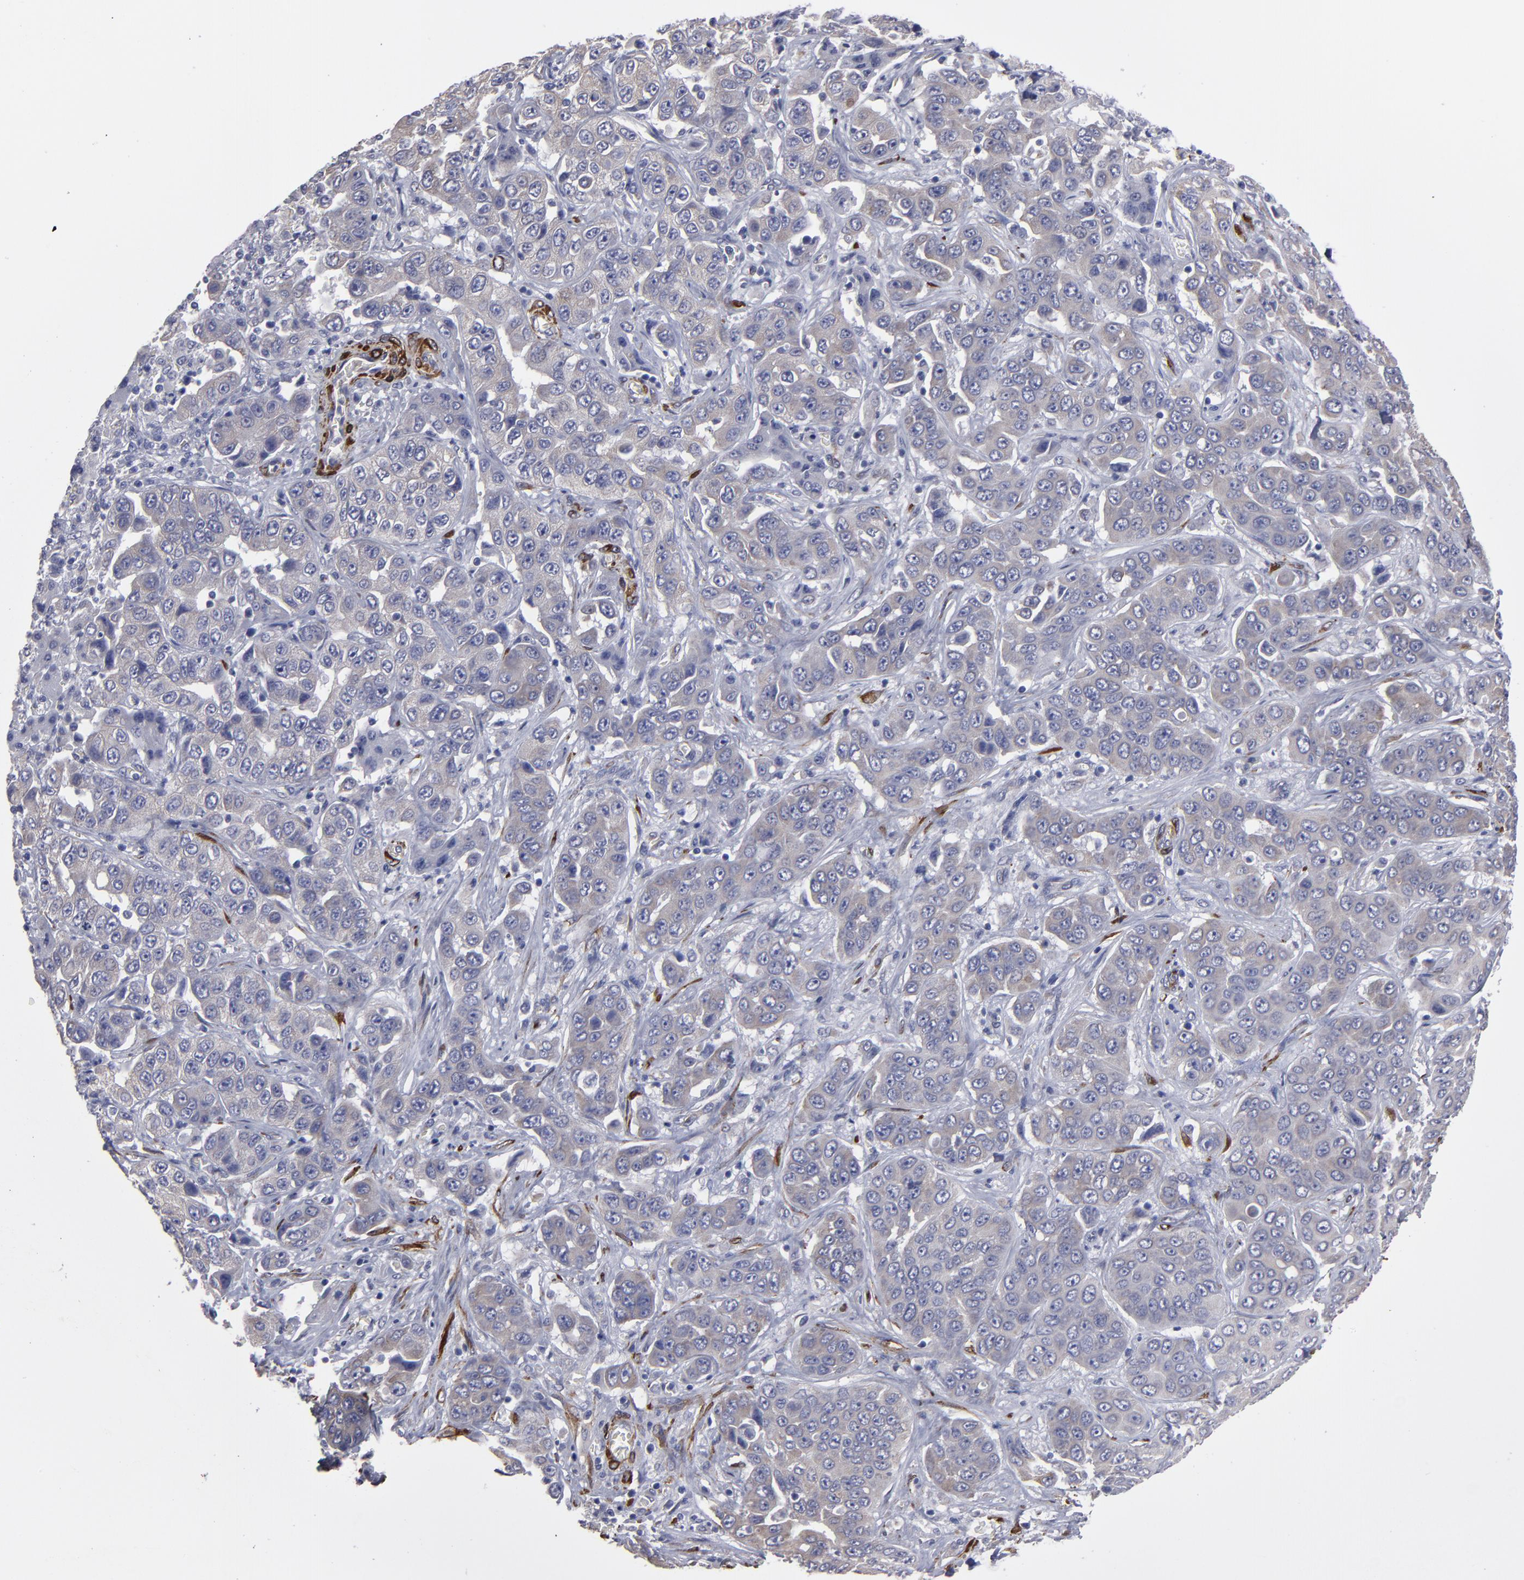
{"staining": {"intensity": "weak", "quantity": "<25%", "location": "cytoplasmic/membranous"}, "tissue": "liver cancer", "cell_type": "Tumor cells", "image_type": "cancer", "snomed": [{"axis": "morphology", "description": "Cholangiocarcinoma"}, {"axis": "topography", "description": "Liver"}], "caption": "This photomicrograph is of liver cancer stained with immunohistochemistry to label a protein in brown with the nuclei are counter-stained blue. There is no positivity in tumor cells.", "gene": "SLMAP", "patient": {"sex": "female", "age": 52}}